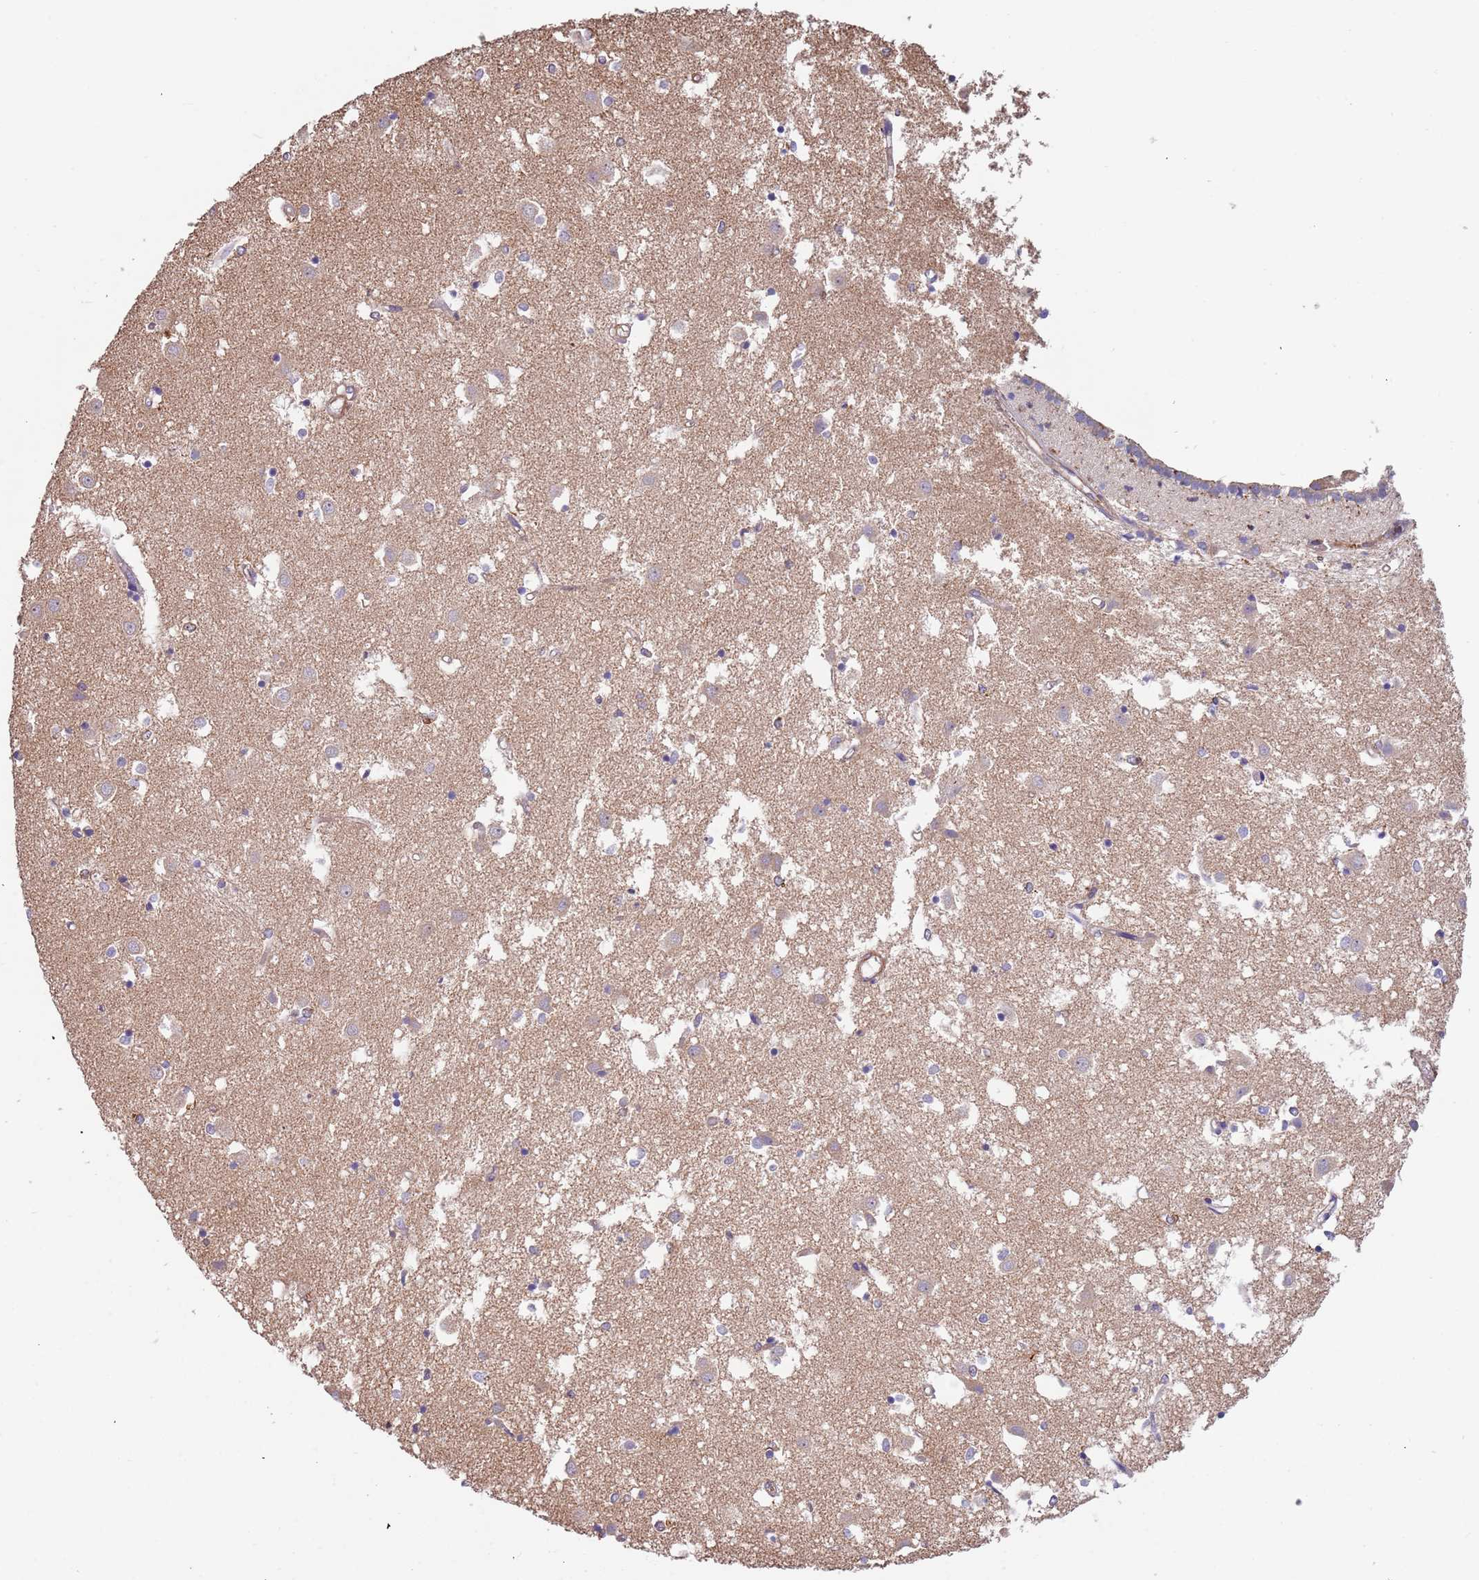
{"staining": {"intensity": "negative", "quantity": "none", "location": "none"}, "tissue": "caudate", "cell_type": "Glial cells", "image_type": "normal", "snomed": [{"axis": "morphology", "description": "Normal tissue, NOS"}, {"axis": "topography", "description": "Lateral ventricle wall"}], "caption": "An IHC photomicrograph of normal caudate is shown. There is no staining in glial cells of caudate. (DAB immunohistochemistry with hematoxylin counter stain).", "gene": "SYT4", "patient": {"sex": "male", "age": 70}}